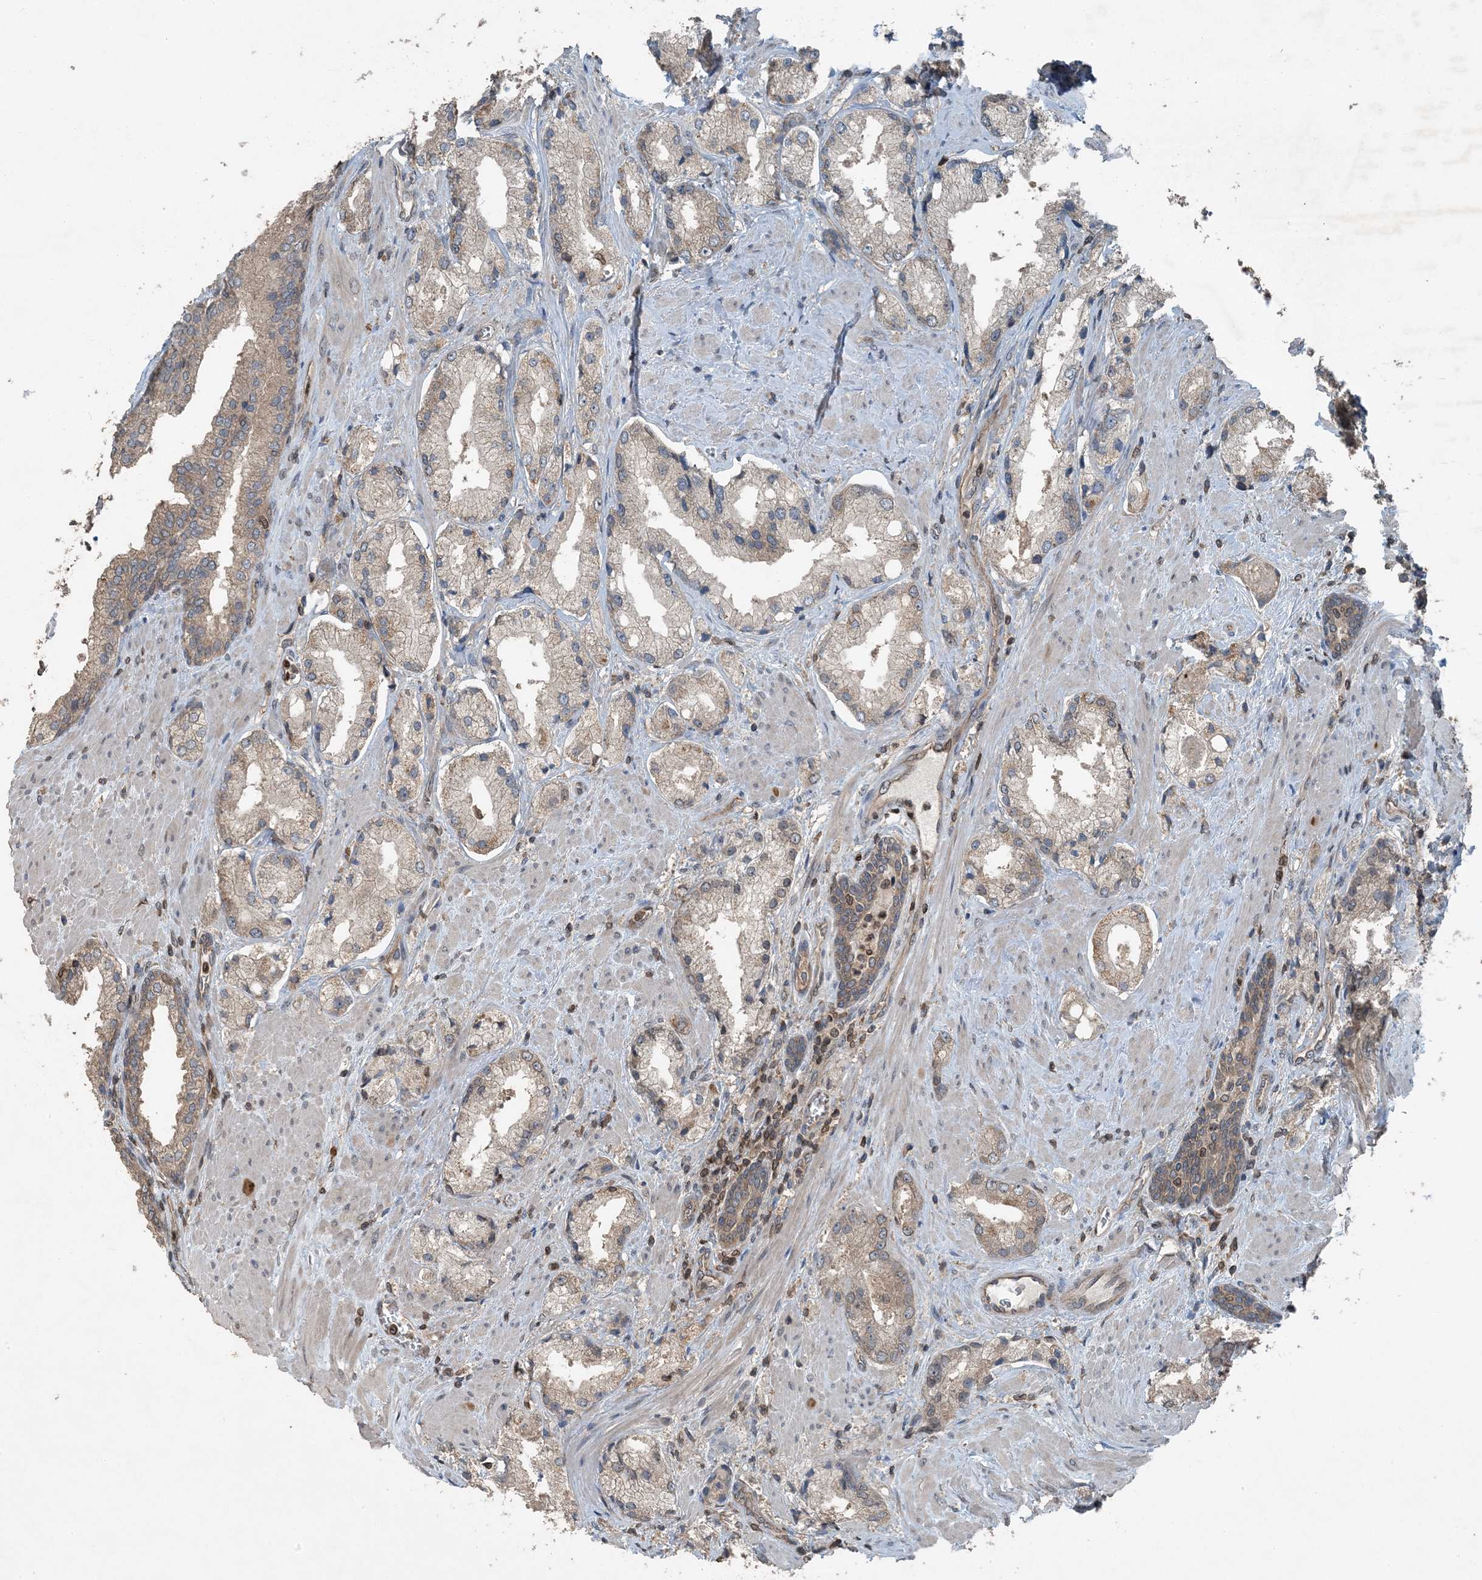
{"staining": {"intensity": "weak", "quantity": "25%-75%", "location": "cytoplasmic/membranous"}, "tissue": "prostate cancer", "cell_type": "Tumor cells", "image_type": "cancer", "snomed": [{"axis": "morphology", "description": "Adenocarcinoma, Low grade"}, {"axis": "topography", "description": "Prostate"}], "caption": "Immunohistochemistry (IHC) micrograph of prostate cancer stained for a protein (brown), which displays low levels of weak cytoplasmic/membranous positivity in about 25%-75% of tumor cells.", "gene": "ZFAND2B", "patient": {"sex": "male", "age": 67}}